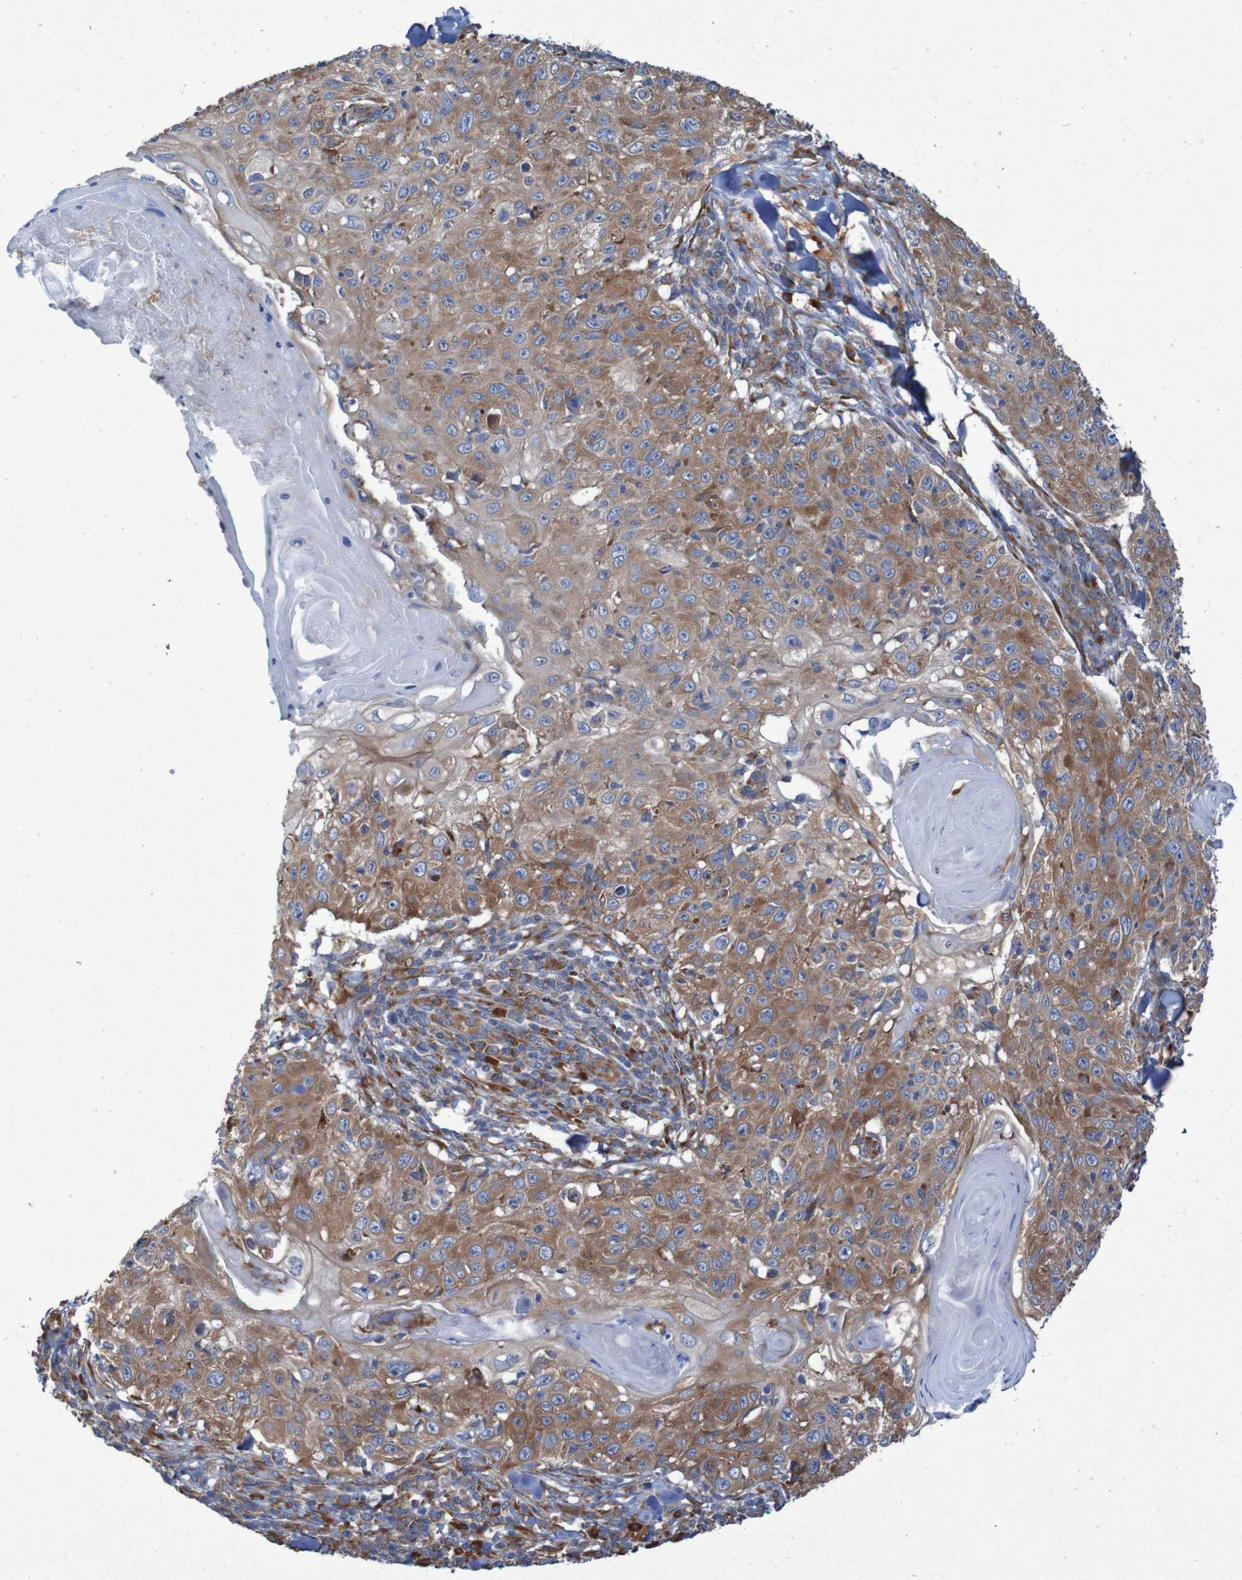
{"staining": {"intensity": "moderate", "quantity": ">75%", "location": "cytoplasmic/membranous"}, "tissue": "skin cancer", "cell_type": "Tumor cells", "image_type": "cancer", "snomed": [{"axis": "morphology", "description": "Squamous cell carcinoma, NOS"}, {"axis": "topography", "description": "Skin"}], "caption": "IHC histopathology image of human skin cancer (squamous cell carcinoma) stained for a protein (brown), which exhibits medium levels of moderate cytoplasmic/membranous positivity in about >75% of tumor cells.", "gene": "RPL10", "patient": {"sex": "male", "age": 86}}